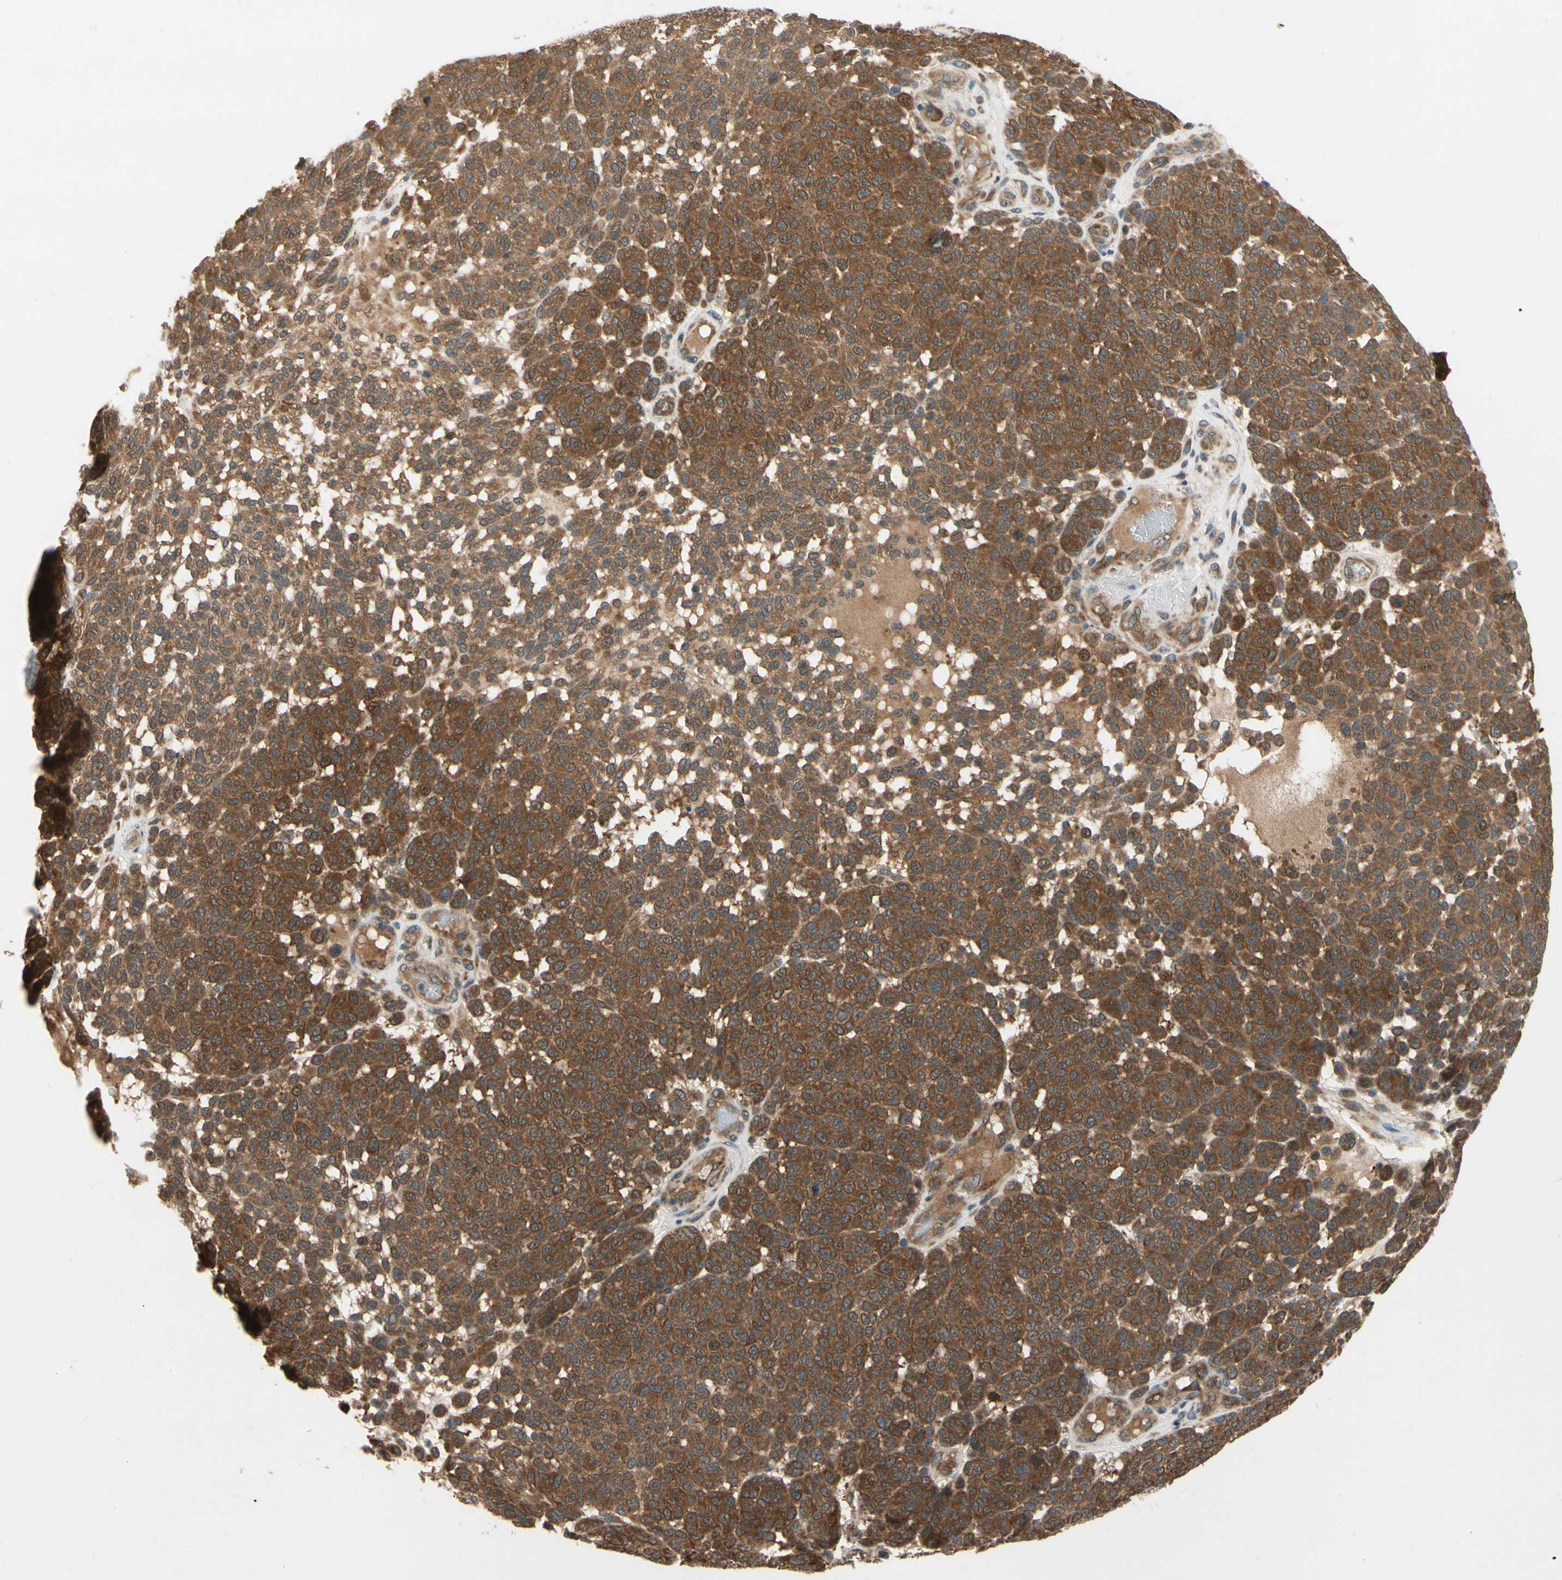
{"staining": {"intensity": "strong", "quantity": ">75%", "location": "cytoplasmic/membranous"}, "tissue": "melanoma", "cell_type": "Tumor cells", "image_type": "cancer", "snomed": [{"axis": "morphology", "description": "Malignant melanoma, NOS"}, {"axis": "topography", "description": "Skin"}], "caption": "An immunohistochemistry (IHC) micrograph of neoplastic tissue is shown. Protein staining in brown shows strong cytoplasmic/membranous positivity in melanoma within tumor cells.", "gene": "TDRP", "patient": {"sex": "male", "age": 59}}